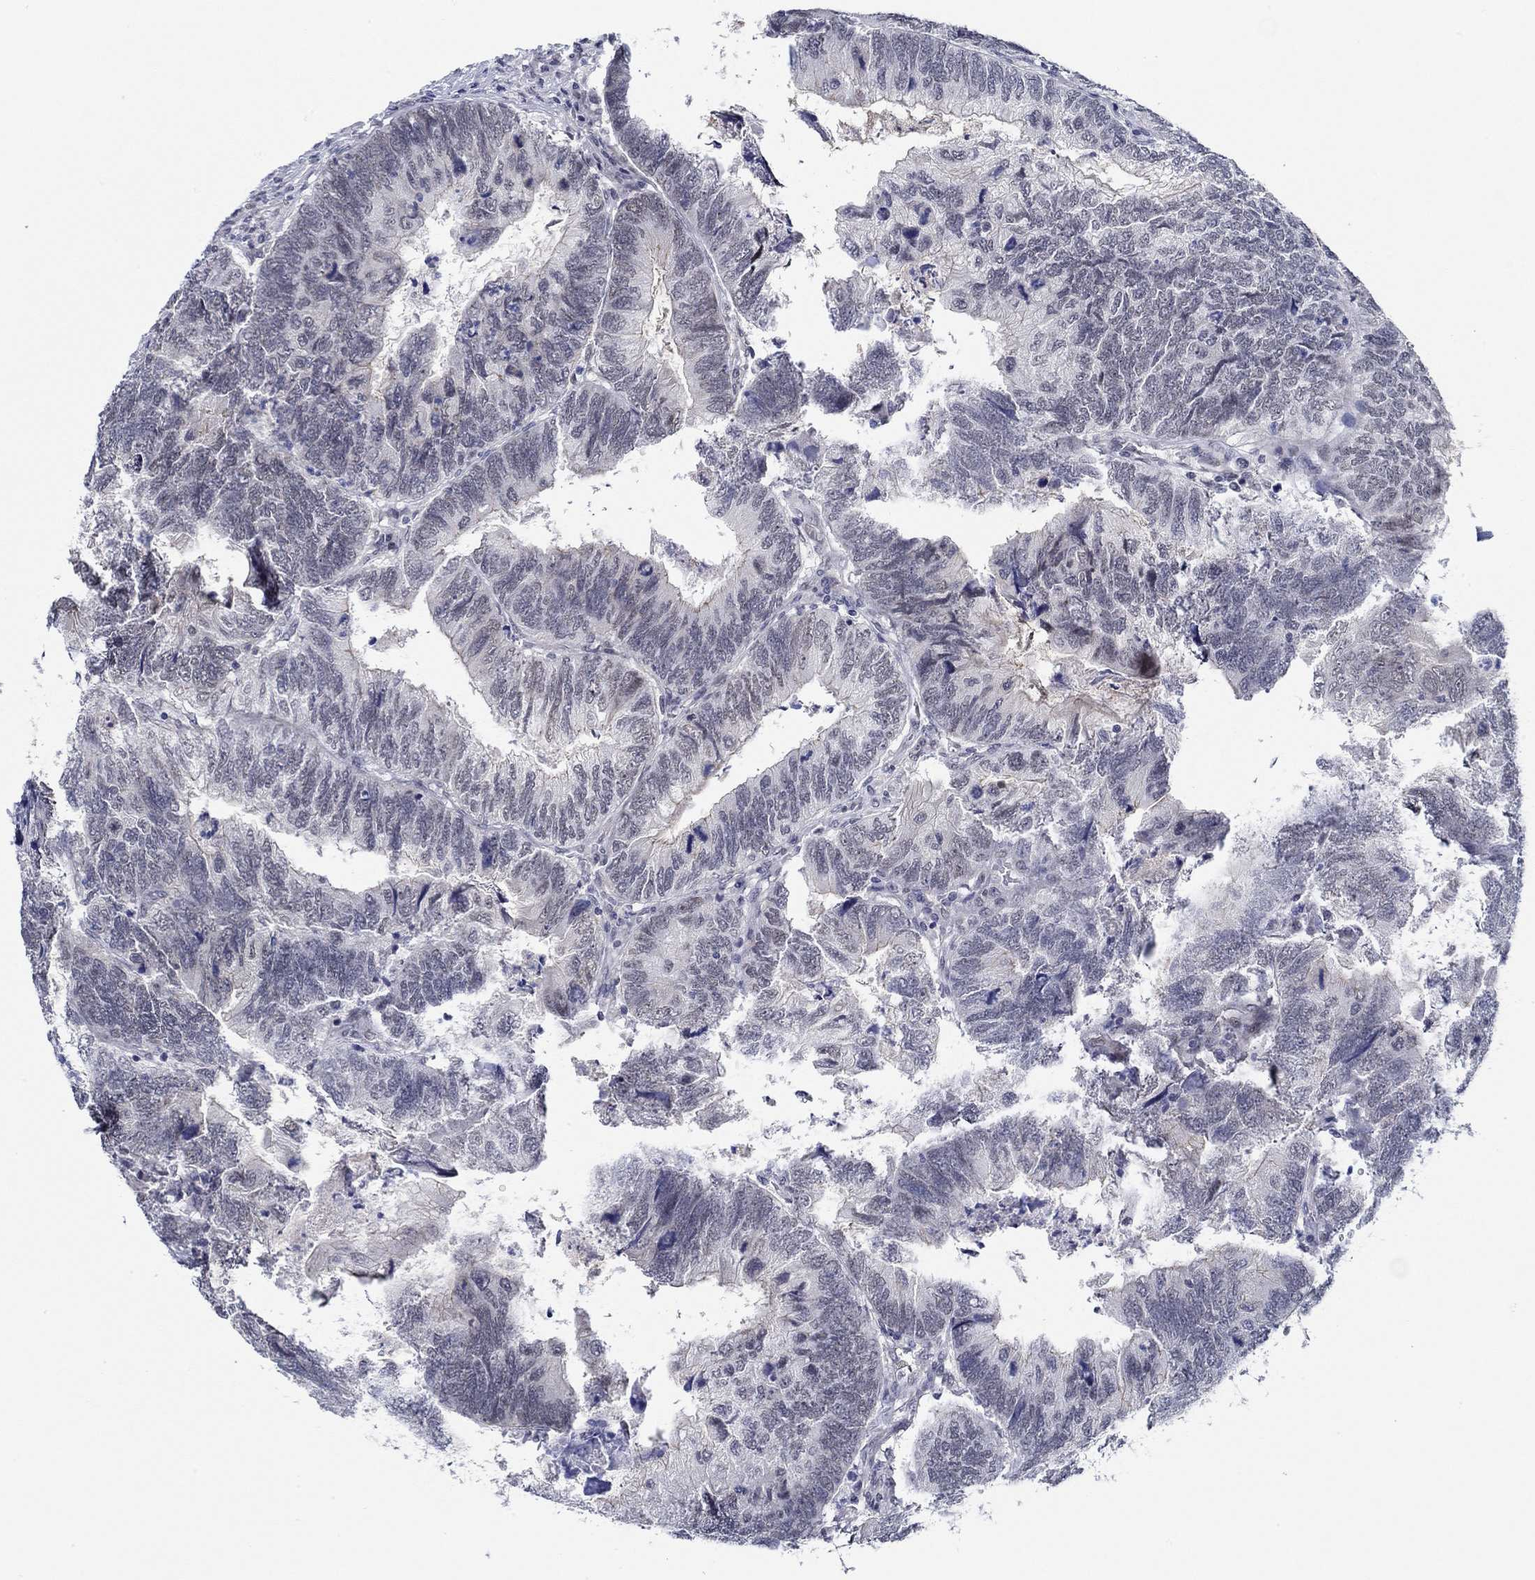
{"staining": {"intensity": "negative", "quantity": "none", "location": "none"}, "tissue": "colorectal cancer", "cell_type": "Tumor cells", "image_type": "cancer", "snomed": [{"axis": "morphology", "description": "Adenocarcinoma, NOS"}, {"axis": "topography", "description": "Colon"}], "caption": "This is an immunohistochemistry photomicrograph of adenocarcinoma (colorectal). There is no expression in tumor cells.", "gene": "SLC34A1", "patient": {"sex": "female", "age": 67}}